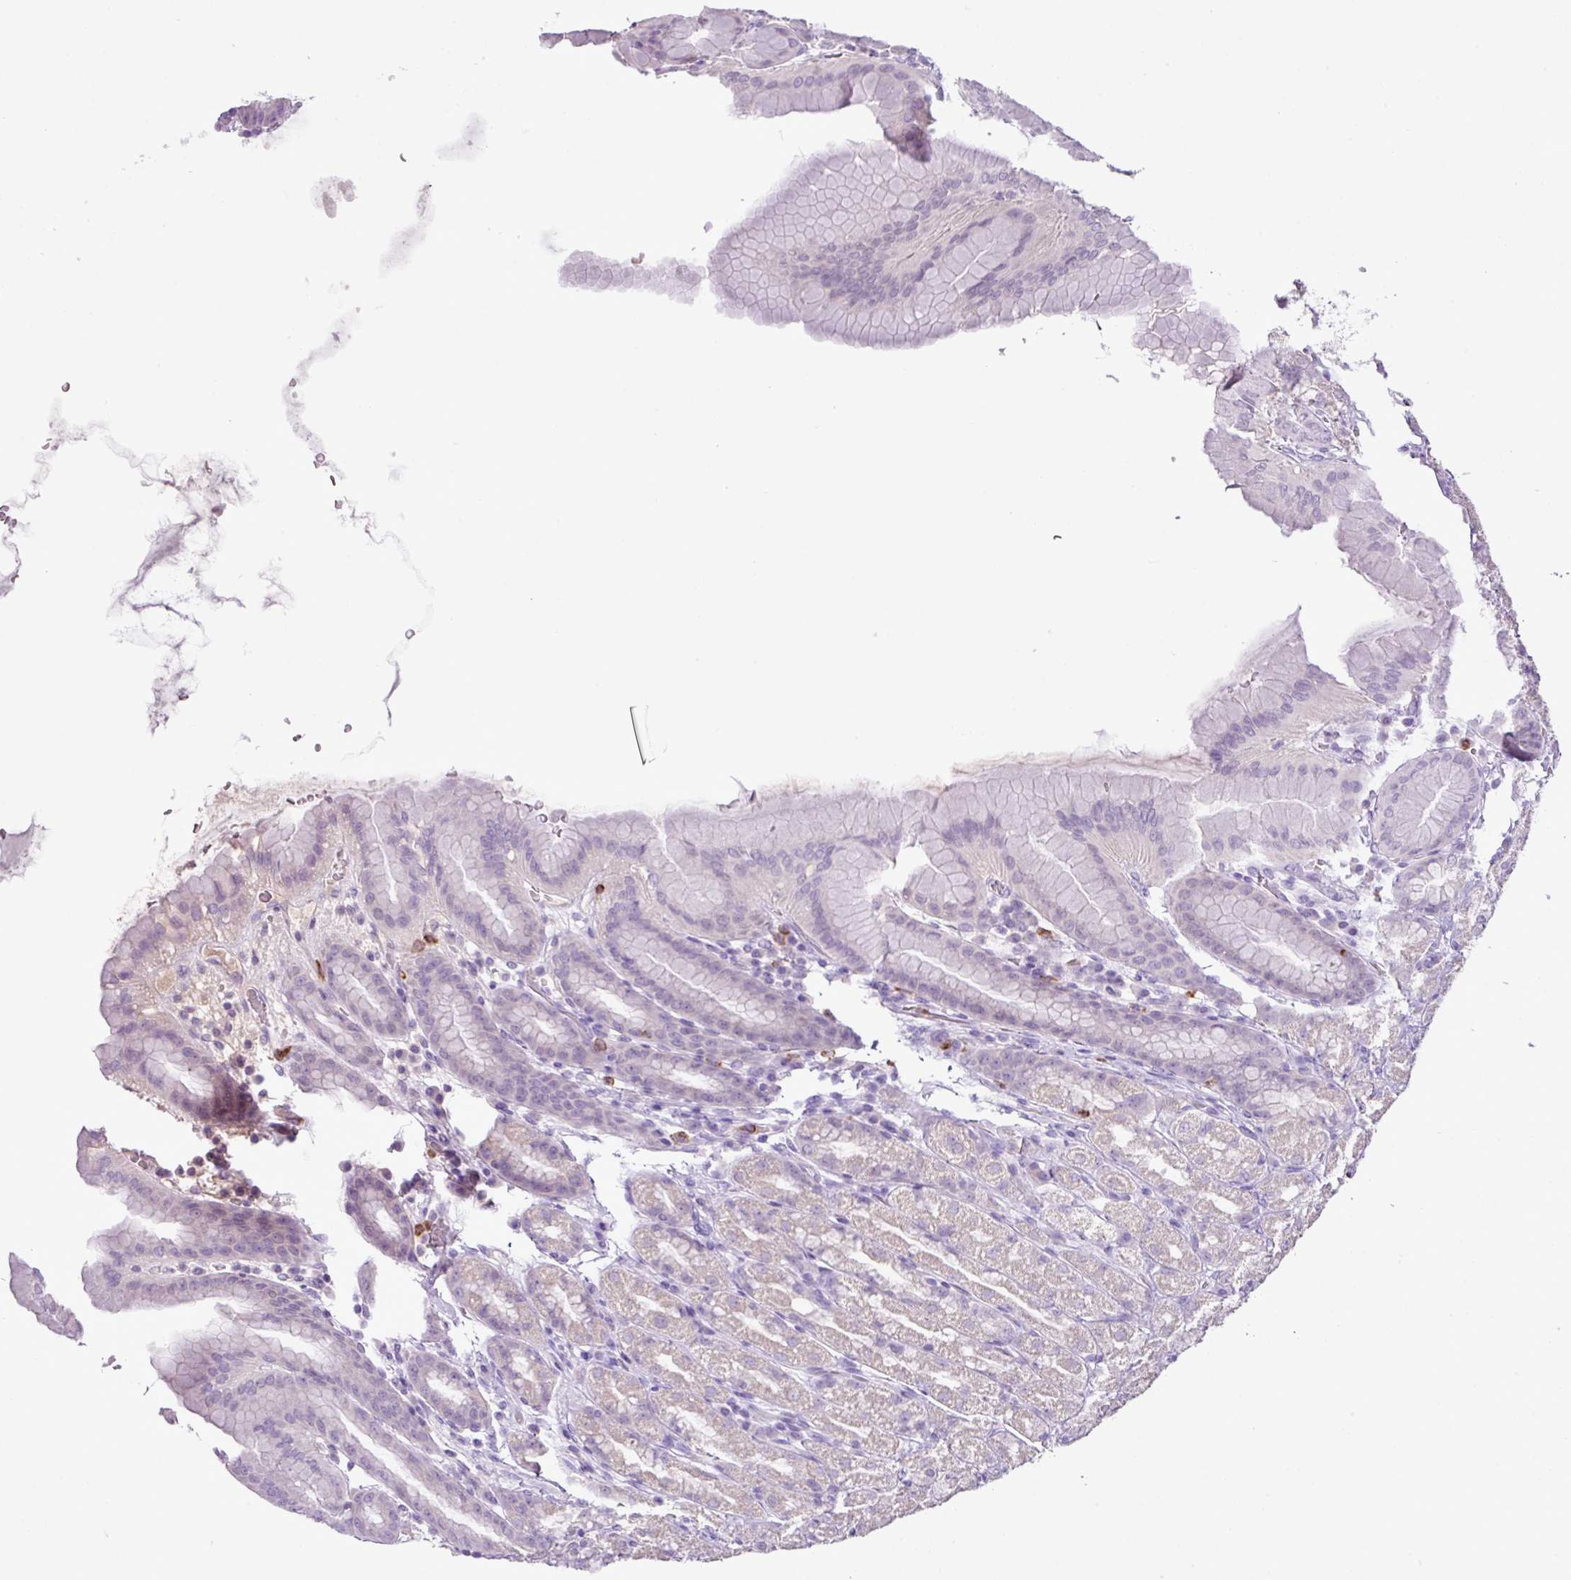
{"staining": {"intensity": "negative", "quantity": "none", "location": "none"}, "tissue": "stomach", "cell_type": "Glandular cells", "image_type": "normal", "snomed": [{"axis": "morphology", "description": "Normal tissue, NOS"}, {"axis": "topography", "description": "Stomach, upper"}, {"axis": "topography", "description": "Stomach"}], "caption": "An image of stomach stained for a protein displays no brown staining in glandular cells.", "gene": "HTR3E", "patient": {"sex": "male", "age": 68}}